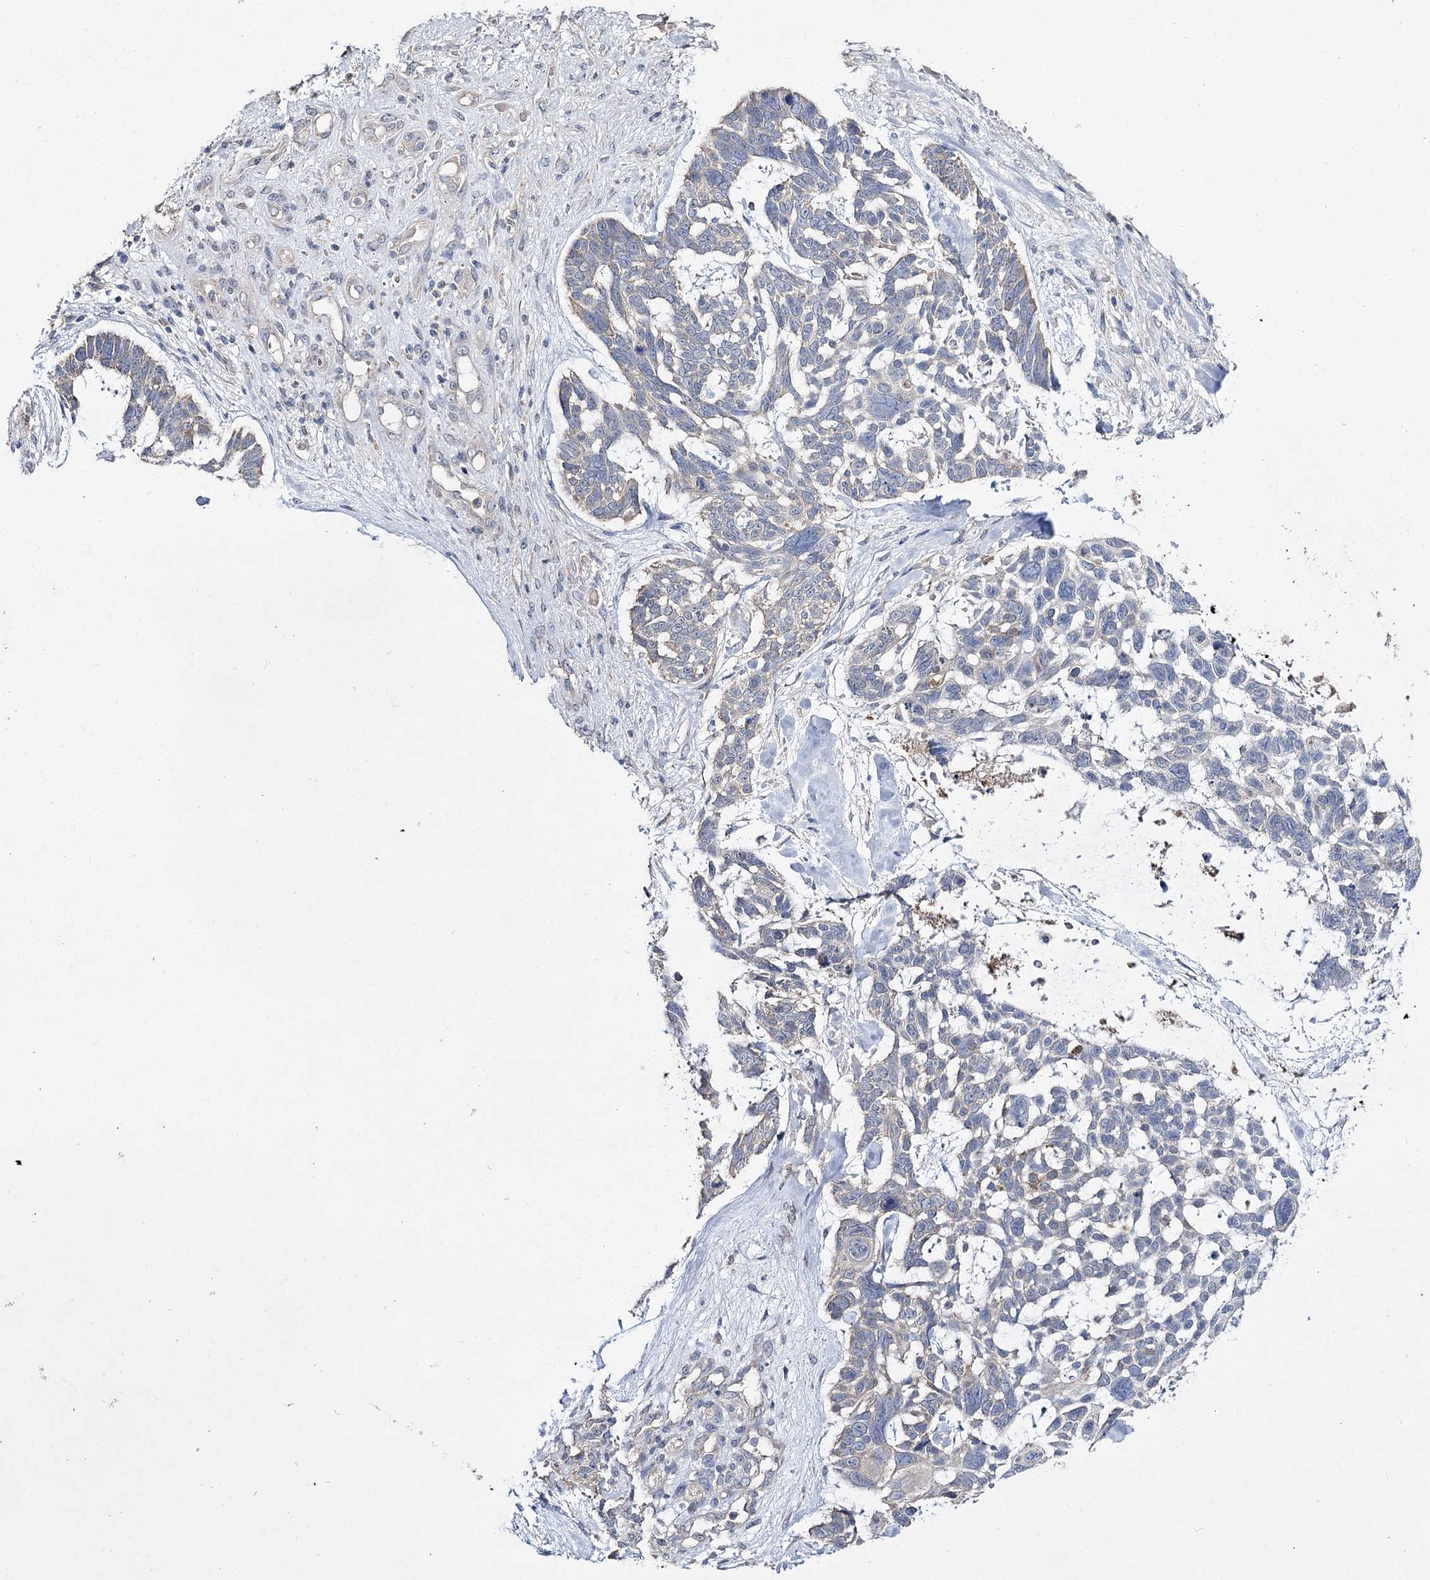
{"staining": {"intensity": "negative", "quantity": "none", "location": "none"}, "tissue": "skin cancer", "cell_type": "Tumor cells", "image_type": "cancer", "snomed": [{"axis": "morphology", "description": "Basal cell carcinoma"}, {"axis": "topography", "description": "Skin"}], "caption": "A micrograph of human skin basal cell carcinoma is negative for staining in tumor cells.", "gene": "AURKC", "patient": {"sex": "male", "age": 88}}